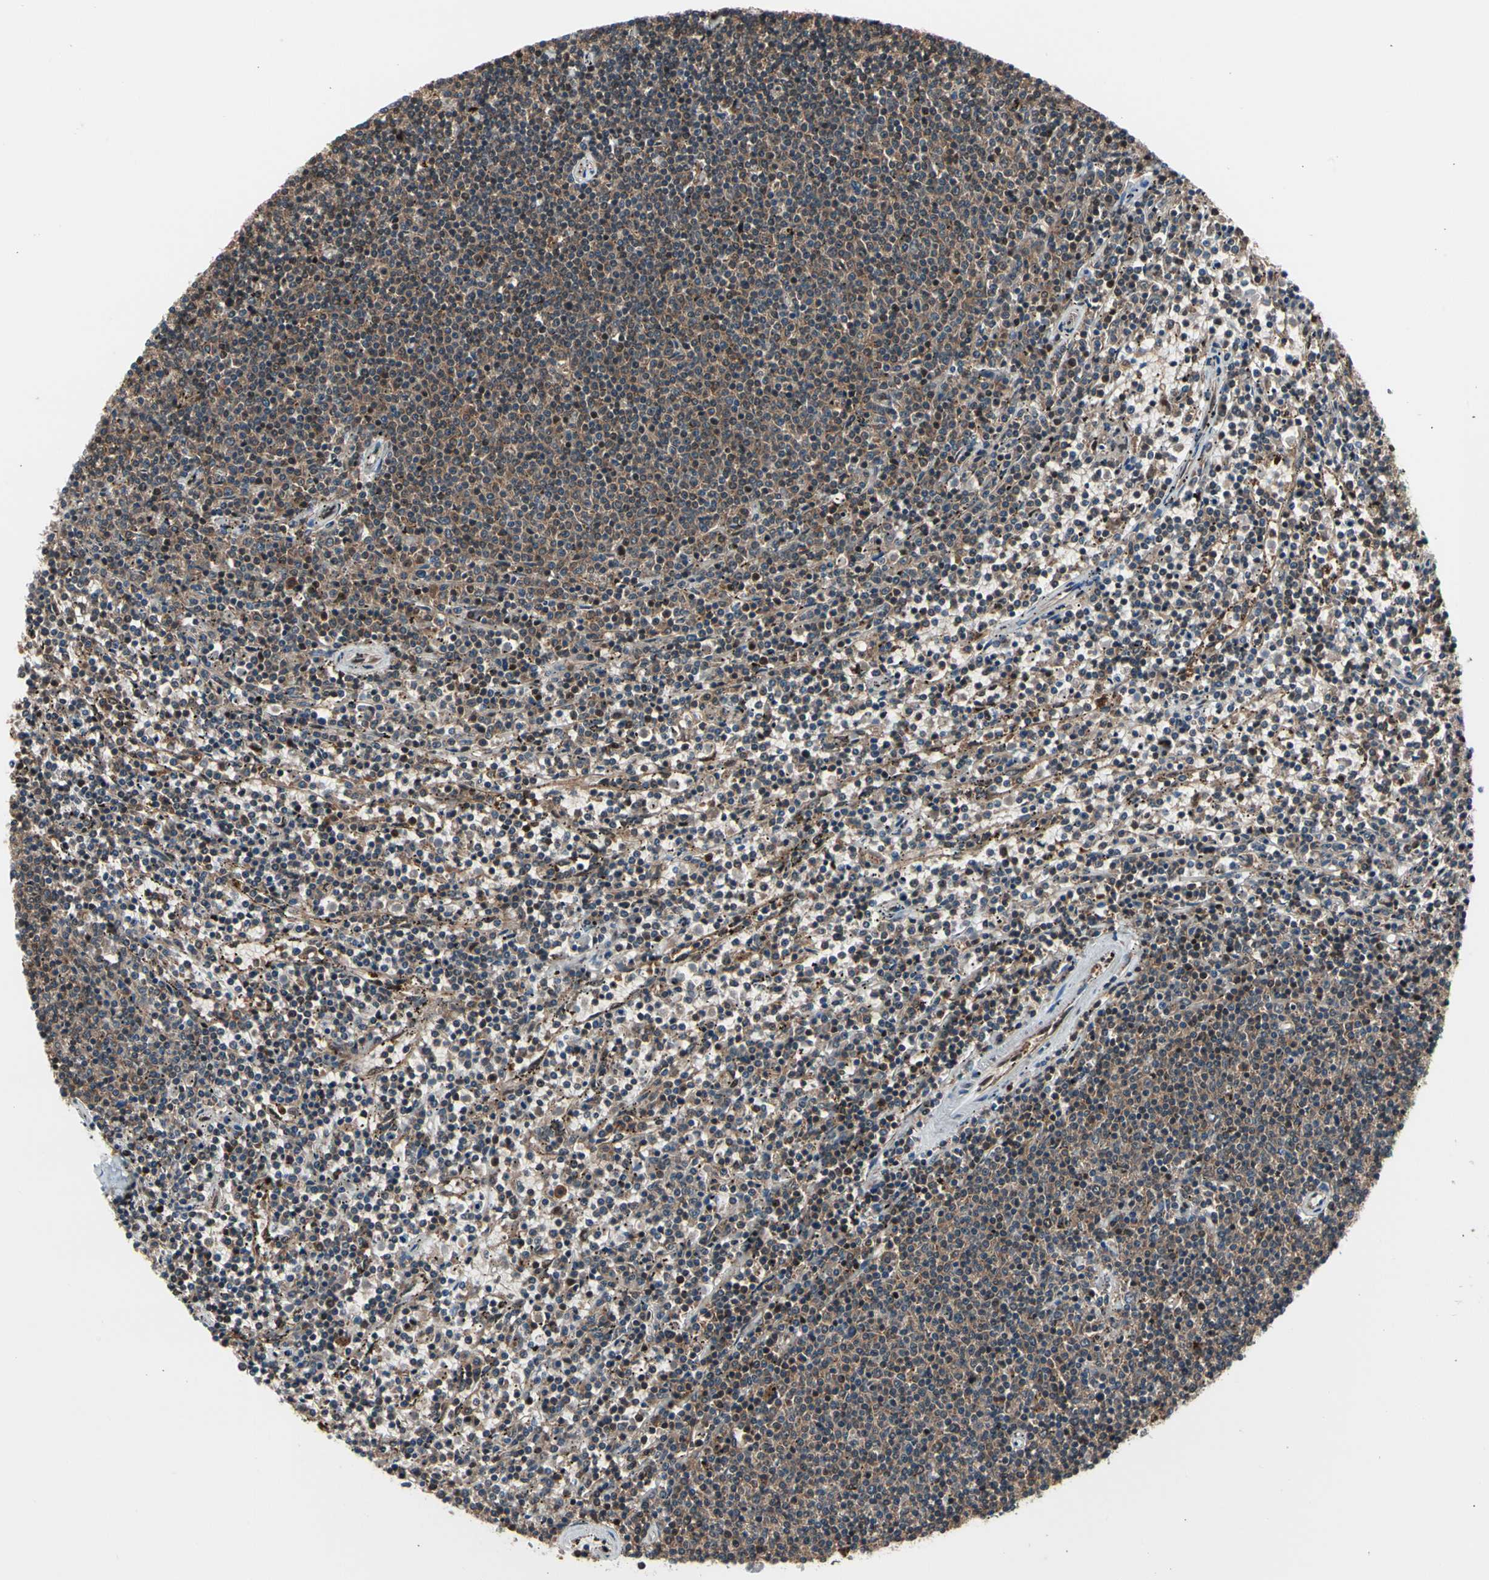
{"staining": {"intensity": "weak", "quantity": "25%-75%", "location": "cytoplasmic/membranous"}, "tissue": "lymphoma", "cell_type": "Tumor cells", "image_type": "cancer", "snomed": [{"axis": "morphology", "description": "Malignant lymphoma, non-Hodgkin's type, Low grade"}, {"axis": "topography", "description": "Spleen"}], "caption": "Immunohistochemical staining of human malignant lymphoma, non-Hodgkin's type (low-grade) reveals weak cytoplasmic/membranous protein expression in approximately 25%-75% of tumor cells.", "gene": "PSMA2", "patient": {"sex": "female", "age": 50}}